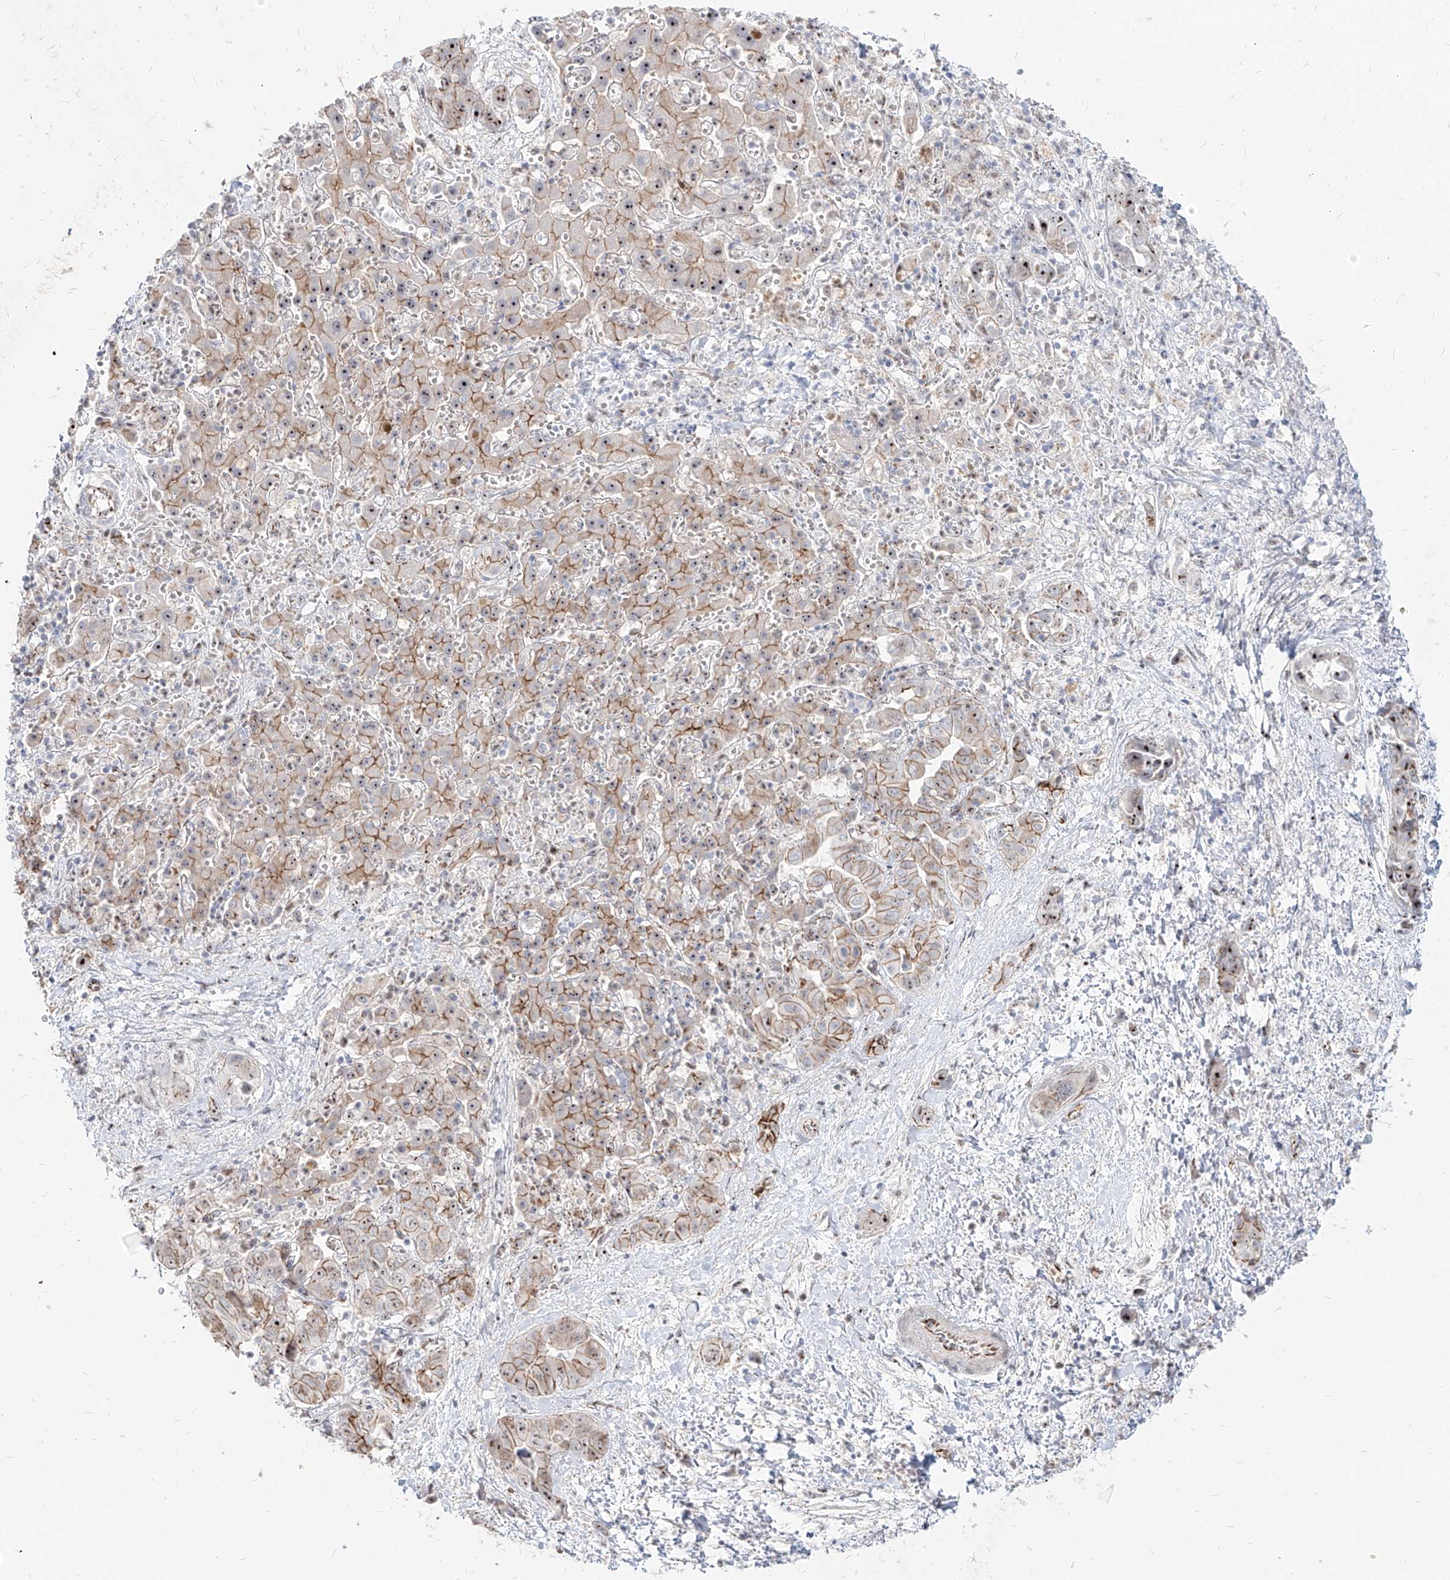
{"staining": {"intensity": "strong", "quantity": "25%-75%", "location": "cytoplasmic/membranous,nuclear"}, "tissue": "liver cancer", "cell_type": "Tumor cells", "image_type": "cancer", "snomed": [{"axis": "morphology", "description": "Cholangiocarcinoma"}, {"axis": "topography", "description": "Liver"}], "caption": "Liver cholangiocarcinoma was stained to show a protein in brown. There is high levels of strong cytoplasmic/membranous and nuclear positivity in about 25%-75% of tumor cells.", "gene": "ZNF710", "patient": {"sex": "female", "age": 52}}